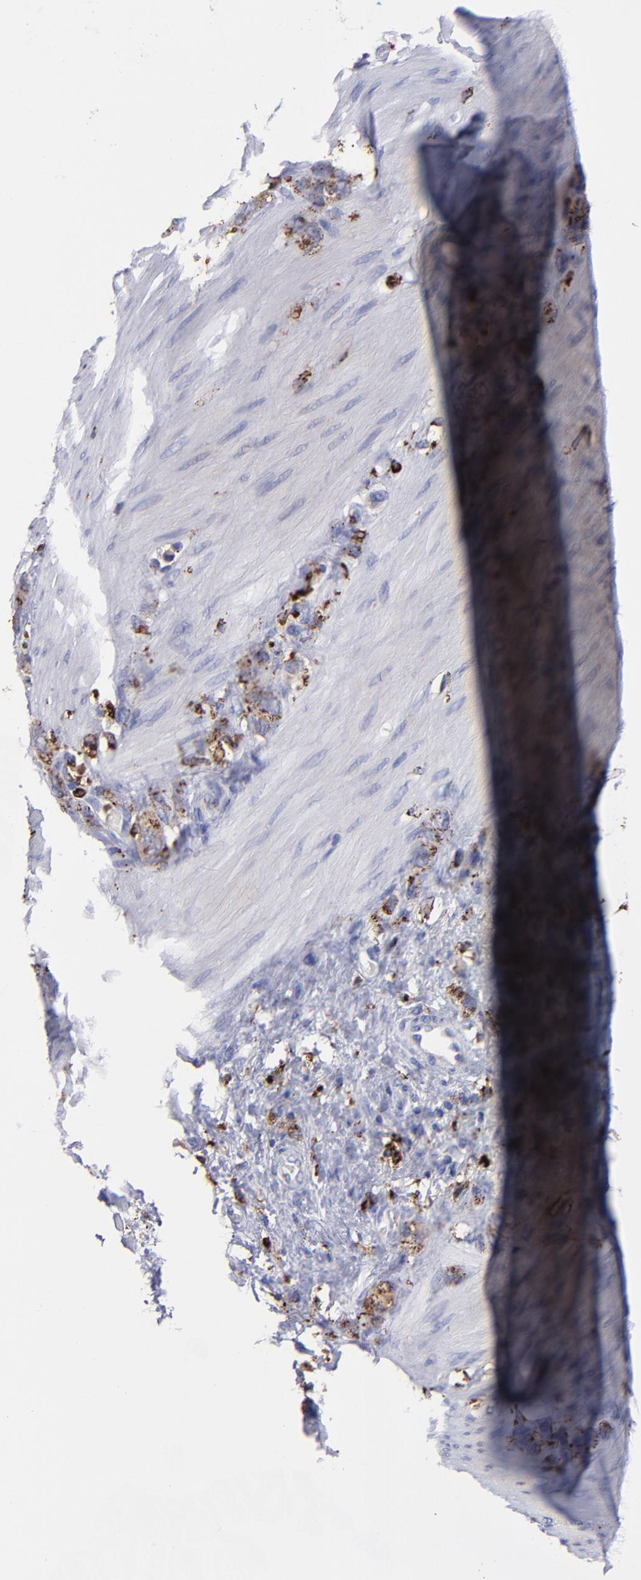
{"staining": {"intensity": "moderate", "quantity": ">75%", "location": "cytoplasmic/membranous"}, "tissue": "stomach cancer", "cell_type": "Tumor cells", "image_type": "cancer", "snomed": [{"axis": "morphology", "description": "Normal tissue, NOS"}, {"axis": "morphology", "description": "Adenocarcinoma, NOS"}, {"axis": "morphology", "description": "Adenocarcinoma, High grade"}, {"axis": "topography", "description": "Stomach, upper"}, {"axis": "topography", "description": "Stomach"}], "caption": "Moderate cytoplasmic/membranous positivity for a protein is identified in approximately >75% of tumor cells of stomach cancer (adenocarcinoma (high-grade)) using immunohistochemistry.", "gene": "CTSS", "patient": {"sex": "female", "age": 65}}